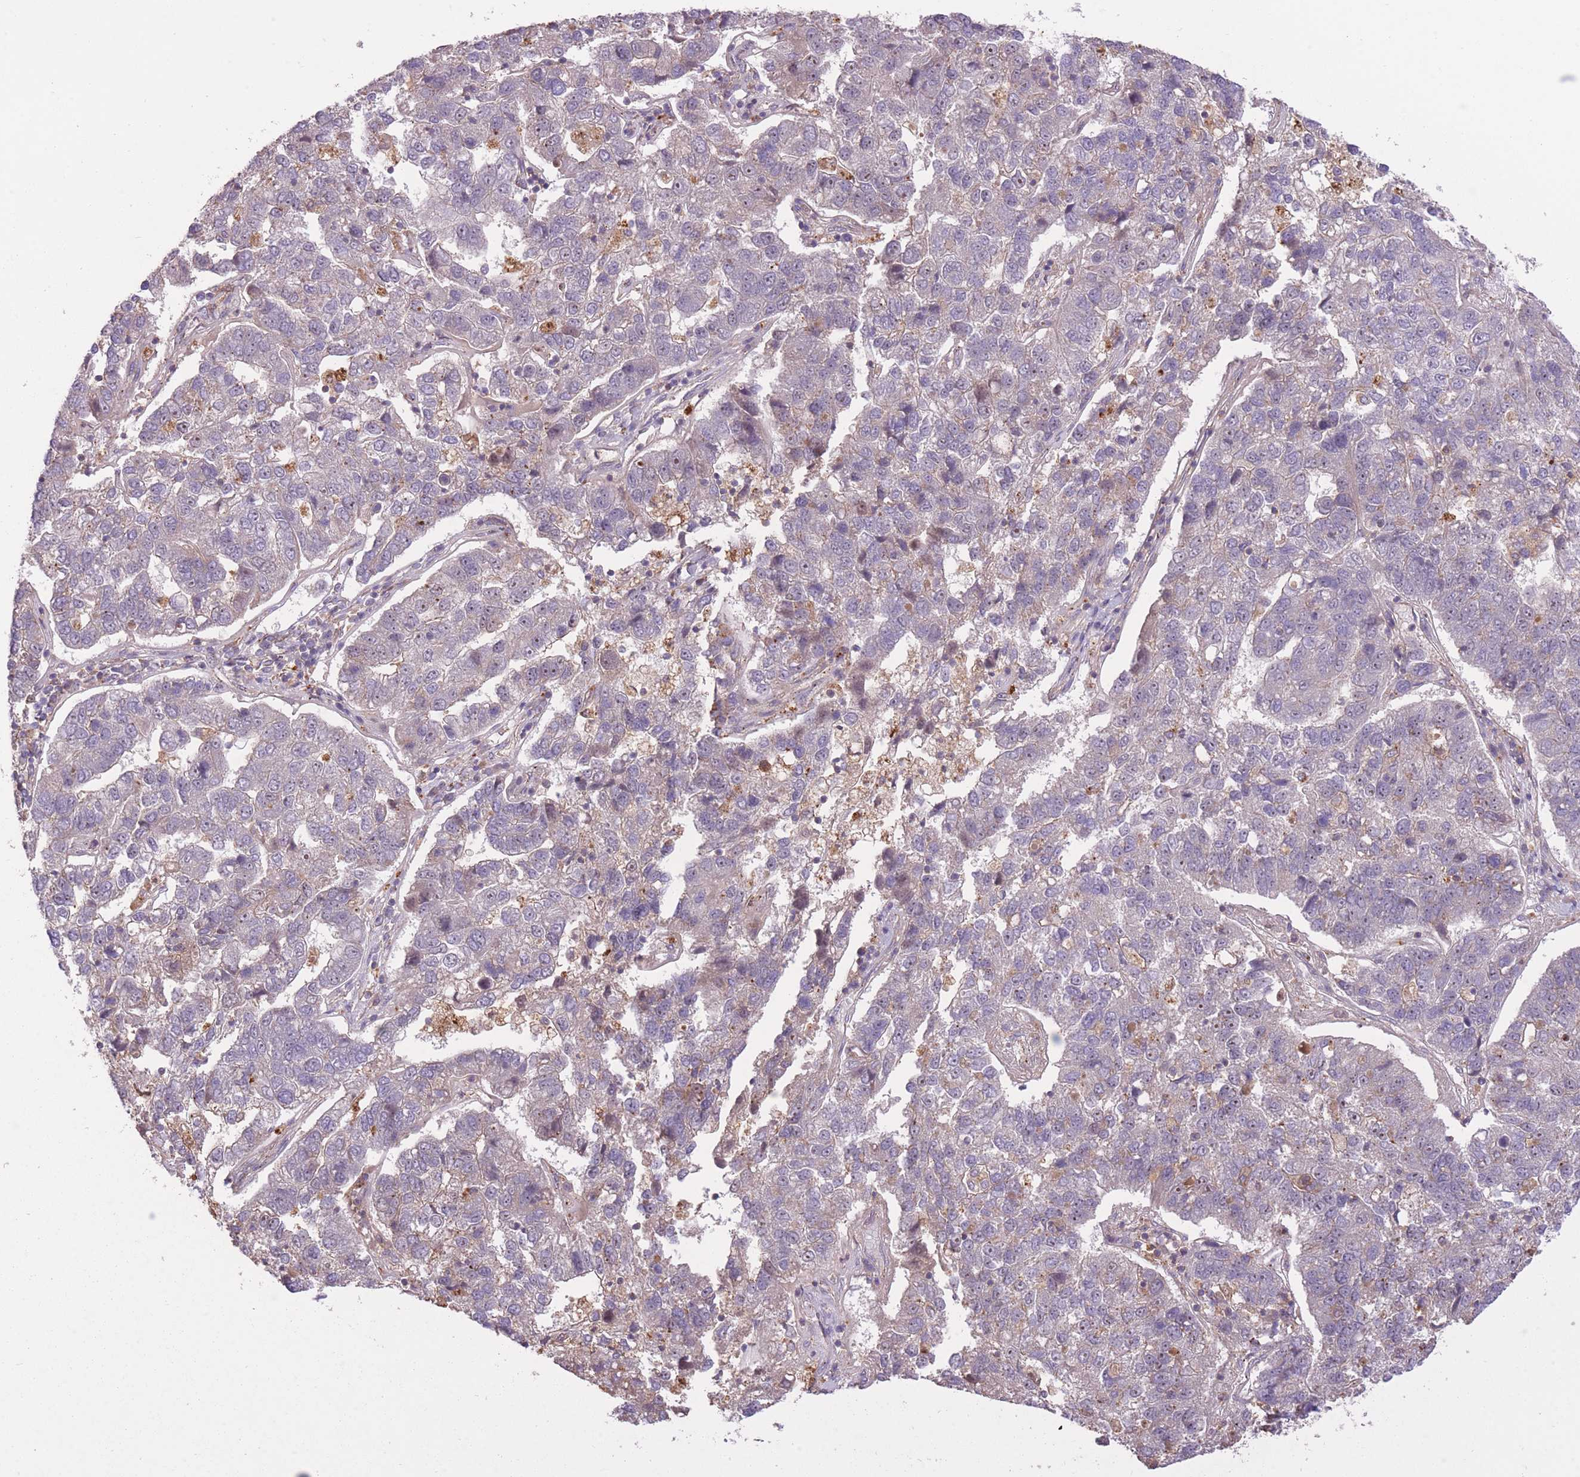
{"staining": {"intensity": "negative", "quantity": "none", "location": "none"}, "tissue": "pancreatic cancer", "cell_type": "Tumor cells", "image_type": "cancer", "snomed": [{"axis": "morphology", "description": "Adenocarcinoma, NOS"}, {"axis": "topography", "description": "Pancreas"}], "caption": "Immunohistochemistry (IHC) image of pancreatic cancer stained for a protein (brown), which reveals no expression in tumor cells.", "gene": "POLR3F", "patient": {"sex": "female", "age": 61}}